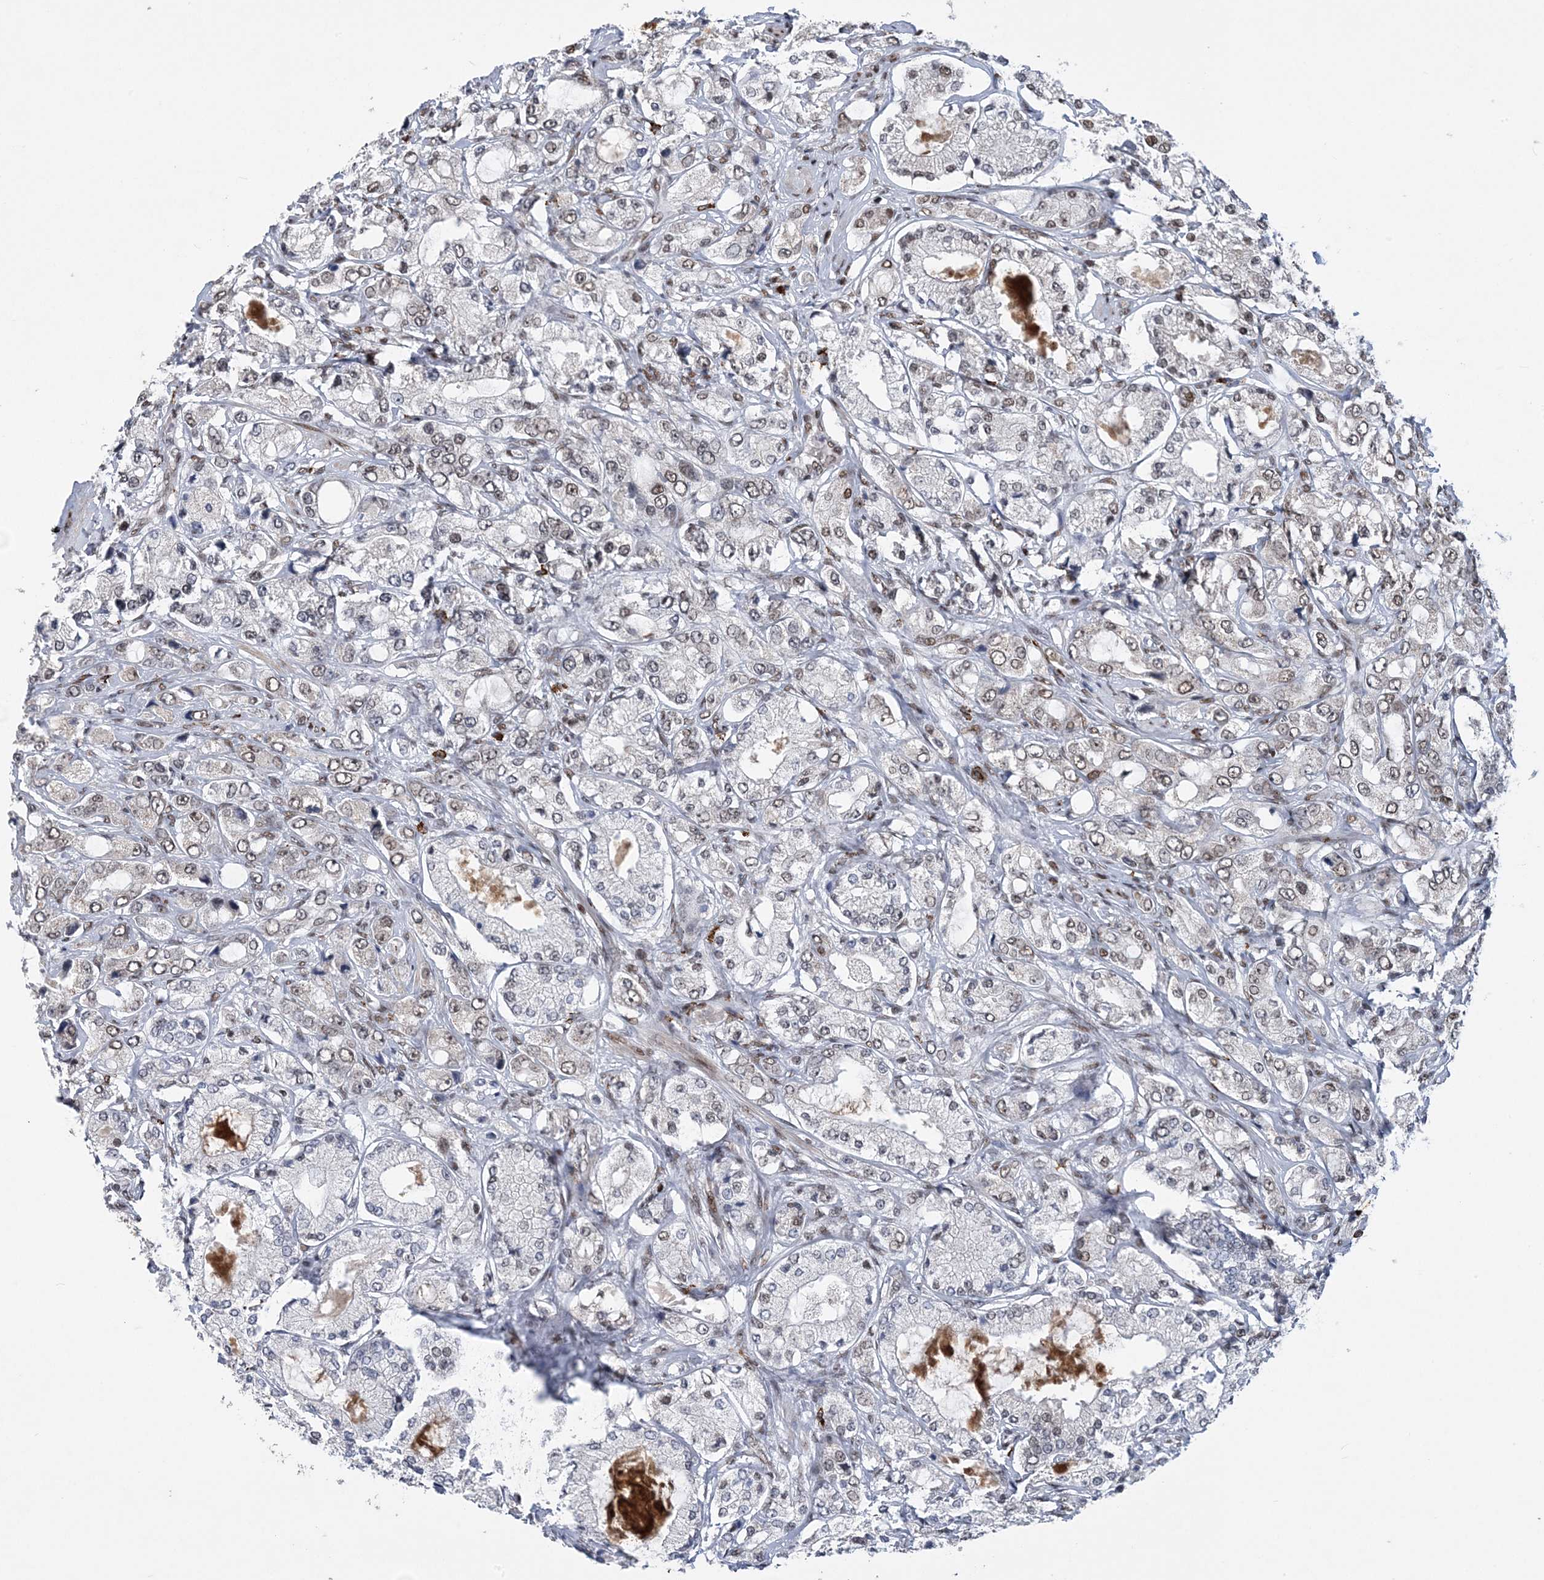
{"staining": {"intensity": "weak", "quantity": "<25%", "location": "nuclear"}, "tissue": "prostate cancer", "cell_type": "Tumor cells", "image_type": "cancer", "snomed": [{"axis": "morphology", "description": "Adenocarcinoma, High grade"}, {"axis": "topography", "description": "Prostate"}], "caption": "Immunohistochemistry (IHC) photomicrograph of prostate high-grade adenocarcinoma stained for a protein (brown), which exhibits no staining in tumor cells.", "gene": "ZBTB7A", "patient": {"sex": "male", "age": 65}}